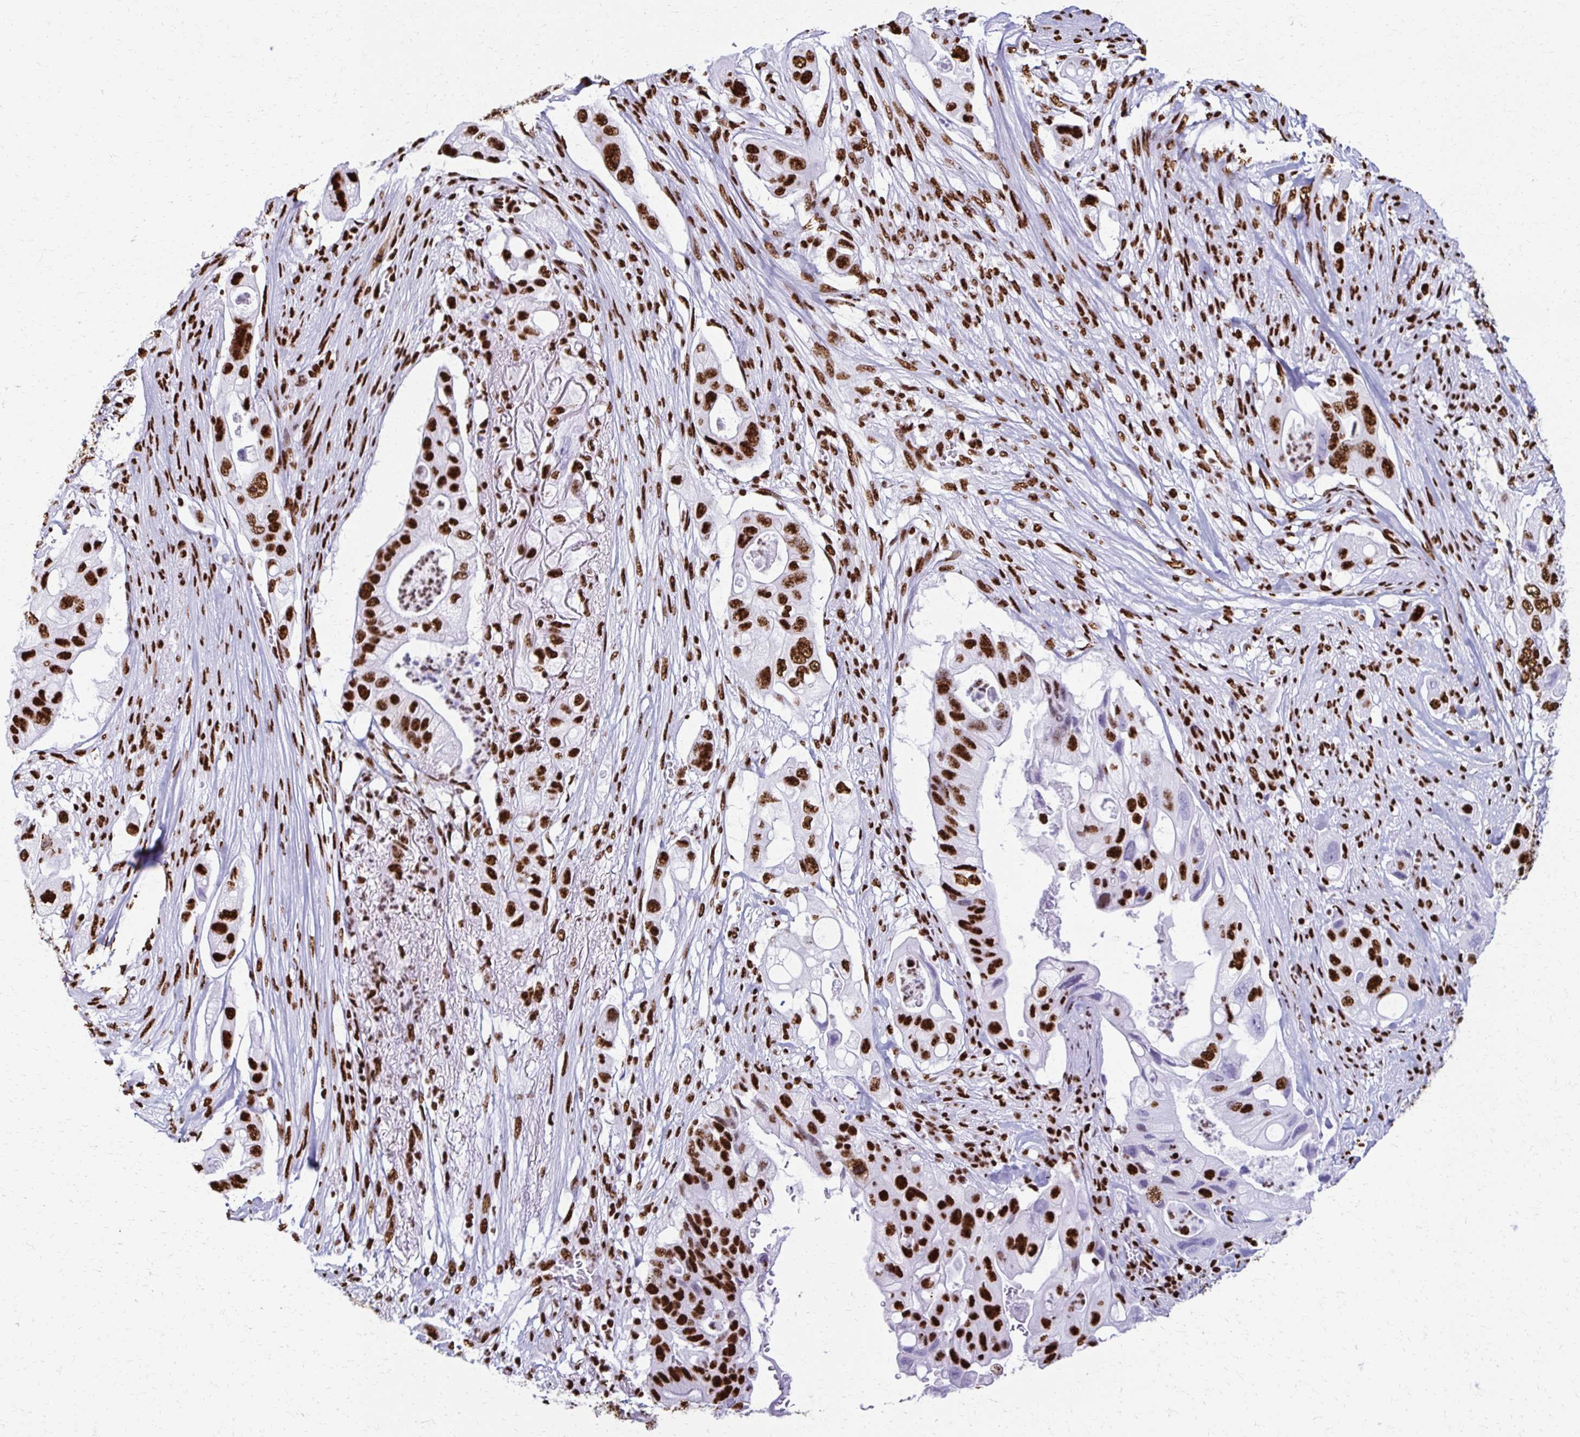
{"staining": {"intensity": "strong", "quantity": ">75%", "location": "nuclear"}, "tissue": "pancreatic cancer", "cell_type": "Tumor cells", "image_type": "cancer", "snomed": [{"axis": "morphology", "description": "Adenocarcinoma, NOS"}, {"axis": "topography", "description": "Pancreas"}], "caption": "An image of pancreatic adenocarcinoma stained for a protein demonstrates strong nuclear brown staining in tumor cells.", "gene": "NONO", "patient": {"sex": "female", "age": 72}}